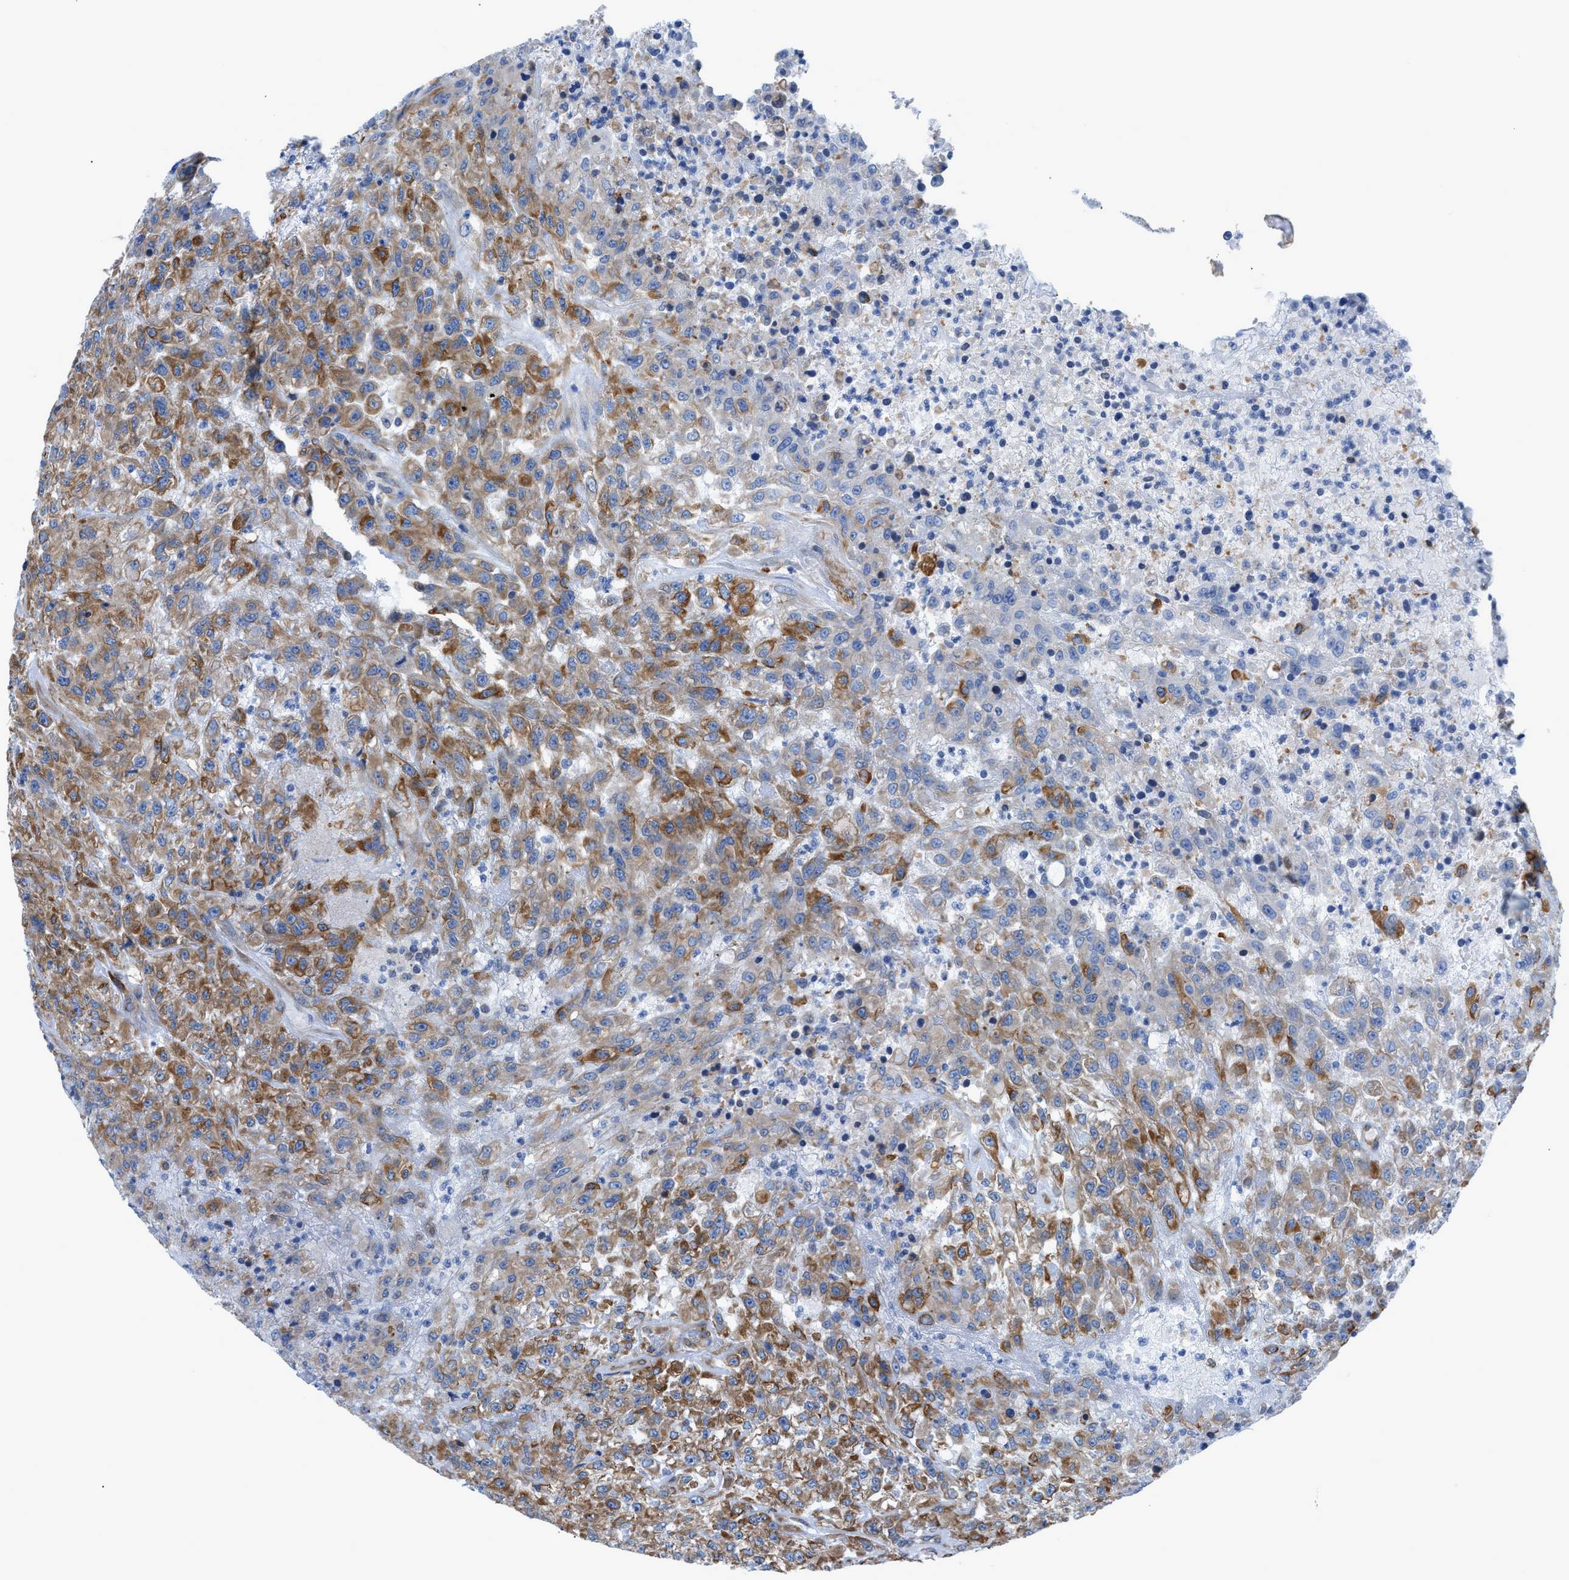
{"staining": {"intensity": "moderate", "quantity": "25%-75%", "location": "cytoplasmic/membranous"}, "tissue": "urothelial cancer", "cell_type": "Tumor cells", "image_type": "cancer", "snomed": [{"axis": "morphology", "description": "Urothelial carcinoma, High grade"}, {"axis": "topography", "description": "Urinary bladder"}], "caption": "Tumor cells demonstrate medium levels of moderate cytoplasmic/membranous expression in approximately 25%-75% of cells in human urothelial cancer. Using DAB (3,3'-diaminobenzidine) (brown) and hematoxylin (blue) stains, captured at high magnification using brightfield microscopy.", "gene": "DMAC1", "patient": {"sex": "male", "age": 46}}